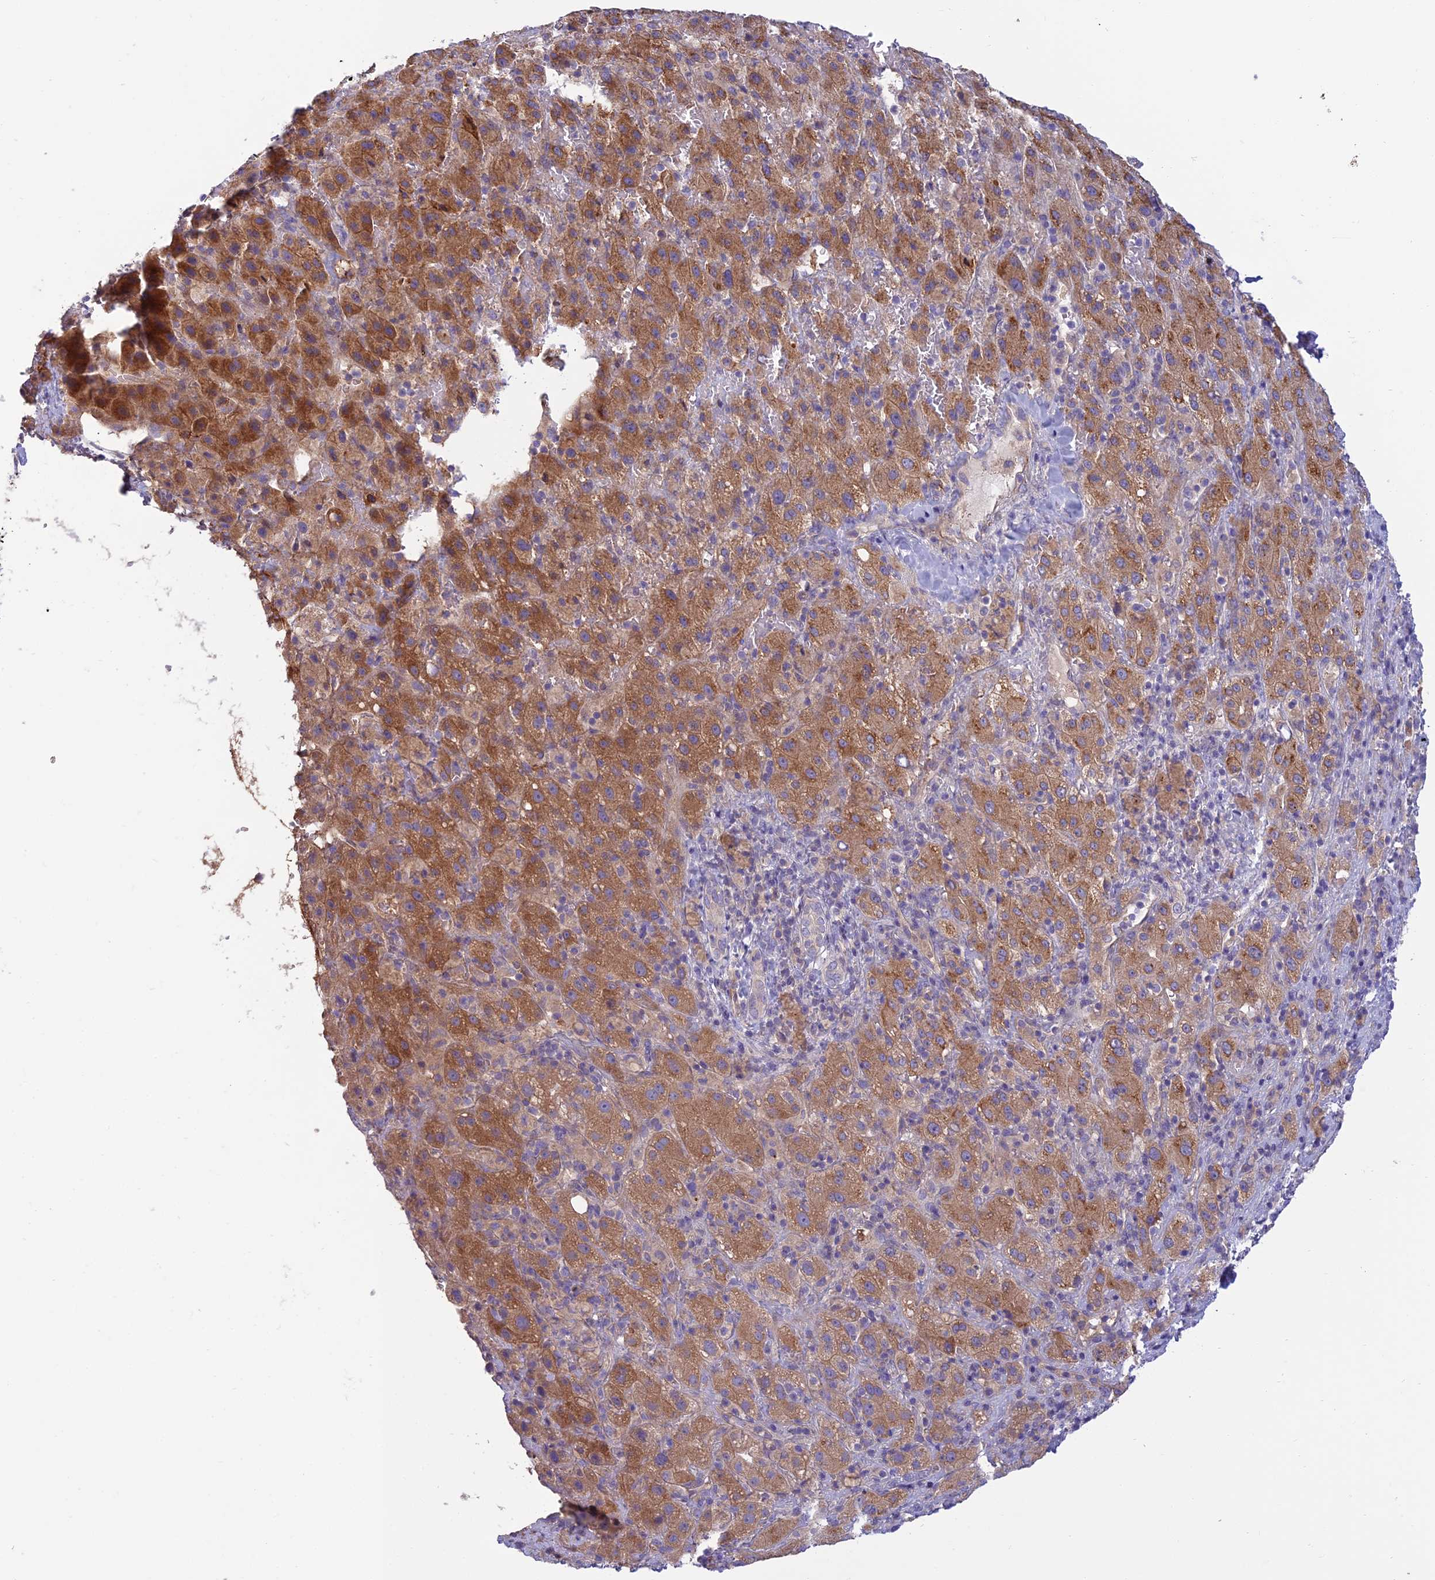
{"staining": {"intensity": "moderate", "quantity": ">75%", "location": "cytoplasmic/membranous"}, "tissue": "liver cancer", "cell_type": "Tumor cells", "image_type": "cancer", "snomed": [{"axis": "morphology", "description": "Carcinoma, Hepatocellular, NOS"}, {"axis": "topography", "description": "Liver"}], "caption": "Approximately >75% of tumor cells in human liver hepatocellular carcinoma show moderate cytoplasmic/membranous protein positivity as visualized by brown immunohistochemical staining.", "gene": "DUS2", "patient": {"sex": "female", "age": 58}}